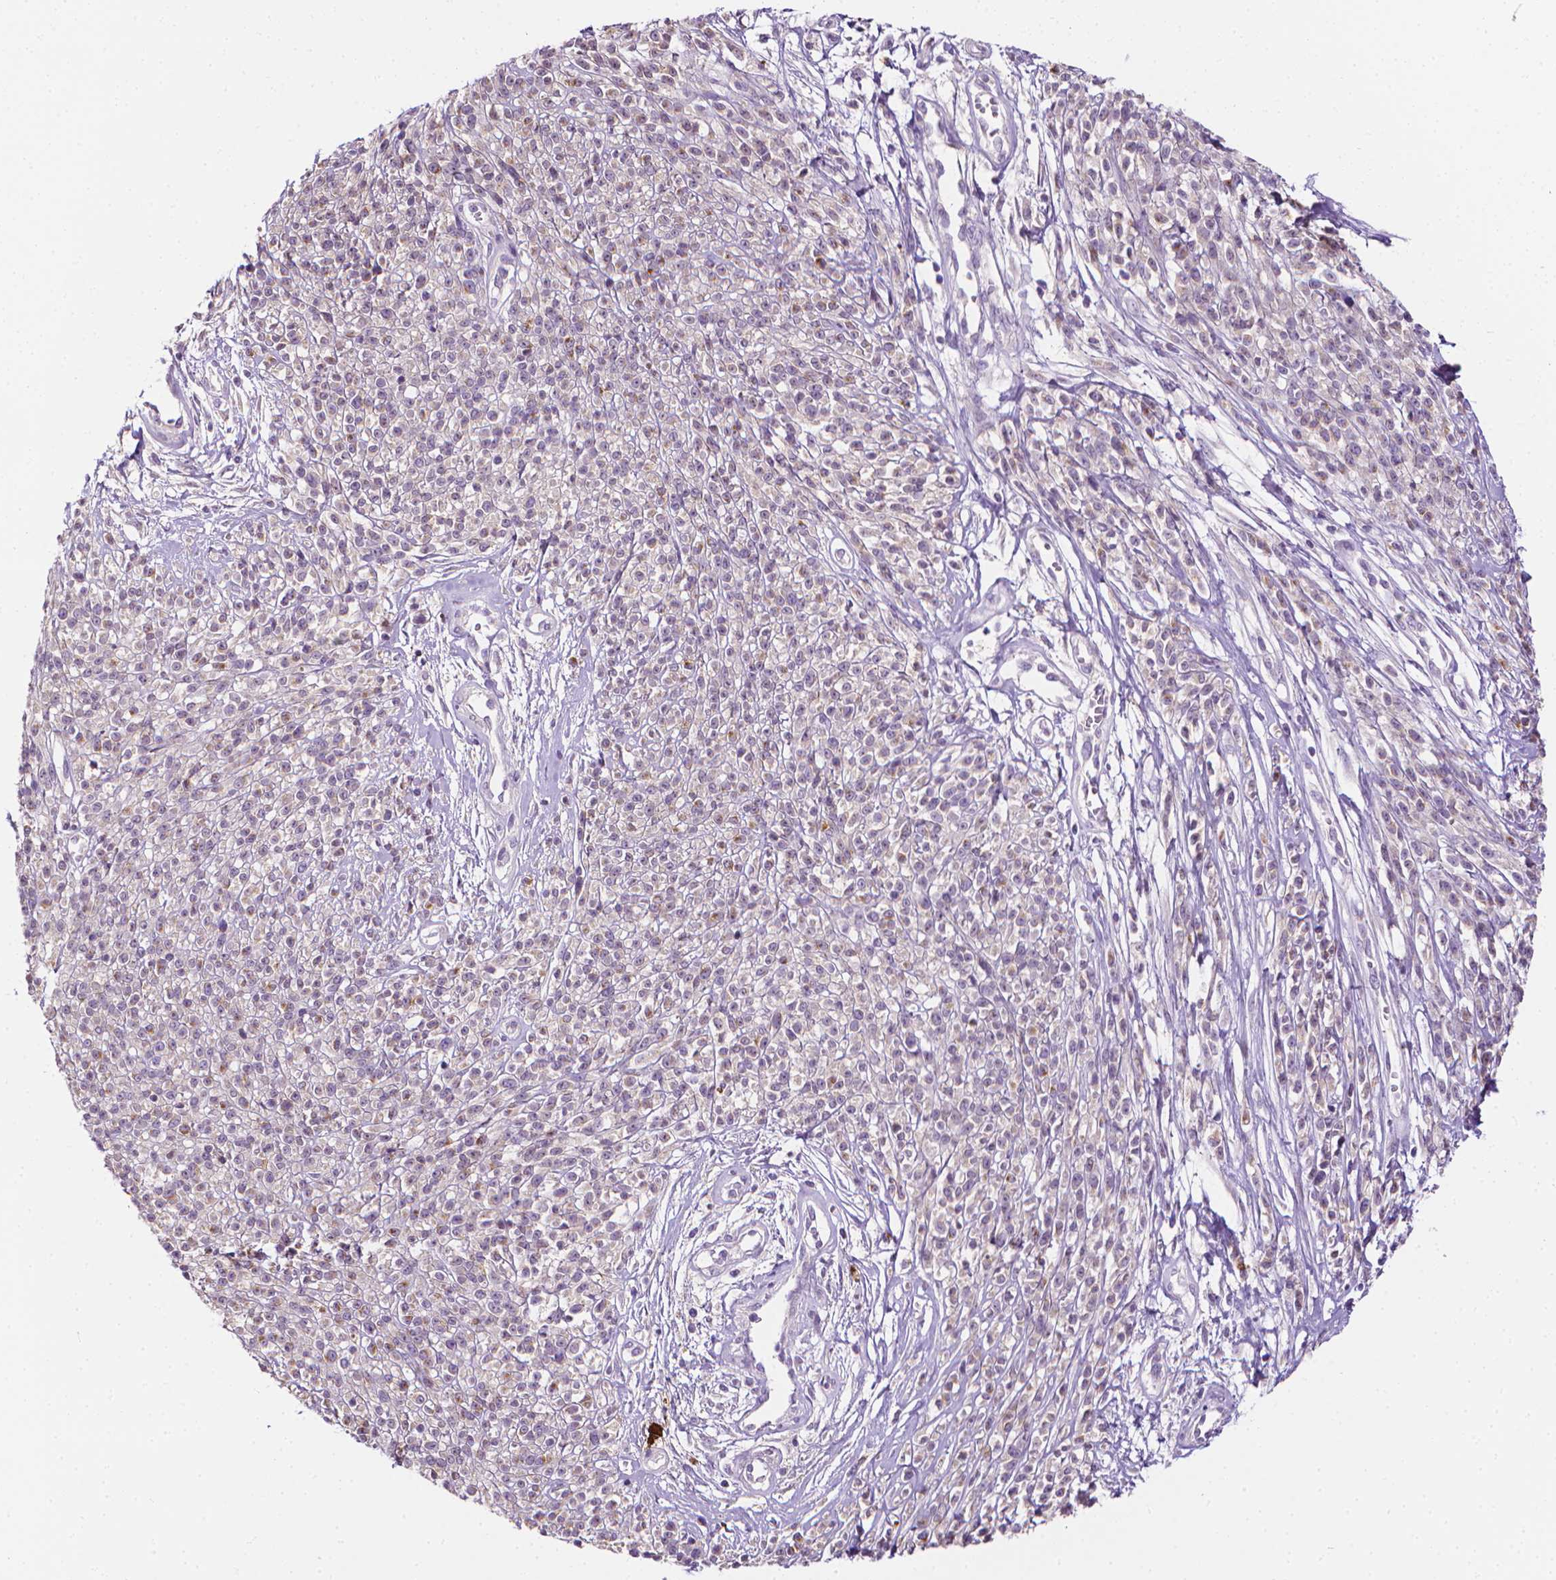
{"staining": {"intensity": "negative", "quantity": "none", "location": "none"}, "tissue": "melanoma", "cell_type": "Tumor cells", "image_type": "cancer", "snomed": [{"axis": "morphology", "description": "Malignant melanoma, NOS"}, {"axis": "topography", "description": "Skin"}, {"axis": "topography", "description": "Skin of trunk"}], "caption": "Immunohistochemistry image of malignant melanoma stained for a protein (brown), which demonstrates no staining in tumor cells.", "gene": "MCOLN3", "patient": {"sex": "male", "age": 74}}